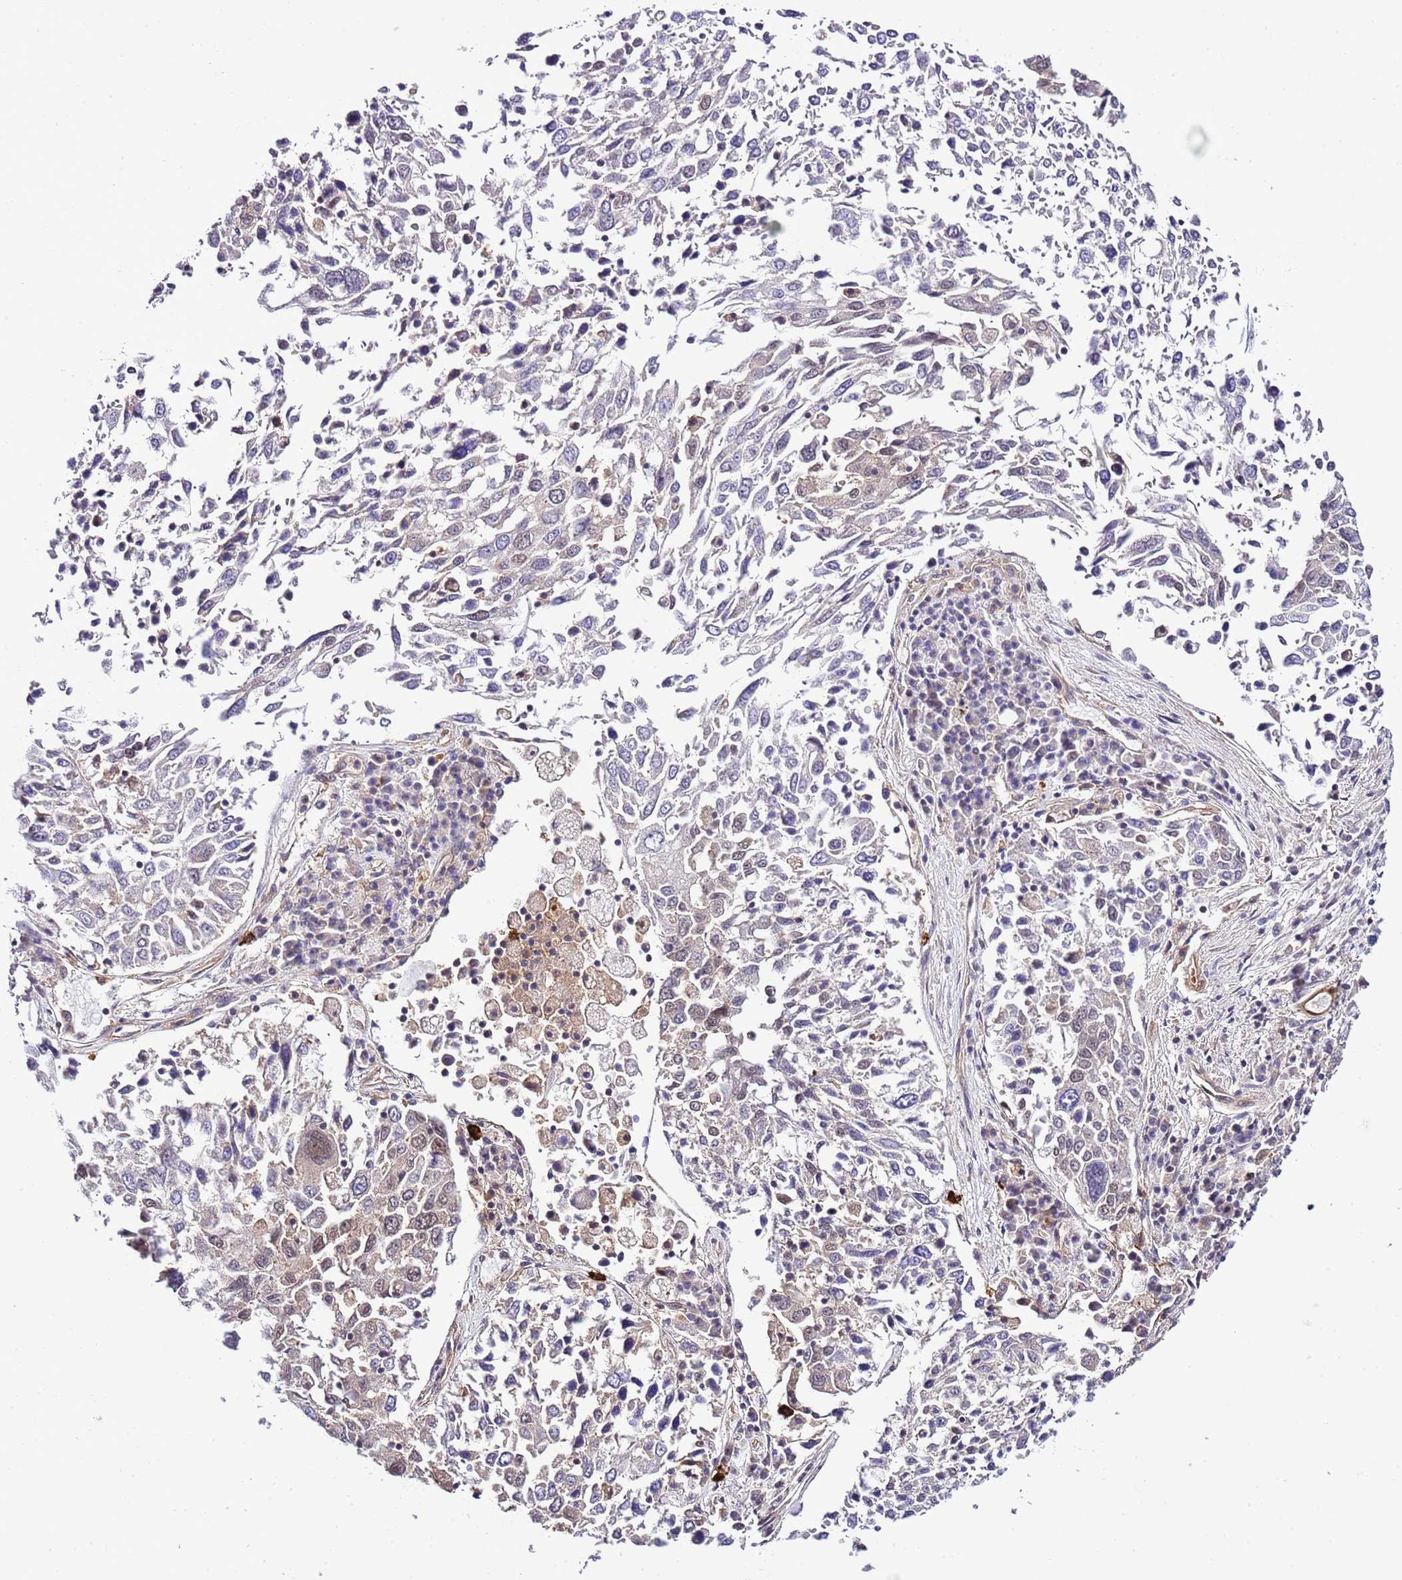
{"staining": {"intensity": "negative", "quantity": "none", "location": "none"}, "tissue": "lung cancer", "cell_type": "Tumor cells", "image_type": "cancer", "snomed": [{"axis": "morphology", "description": "Squamous cell carcinoma, NOS"}, {"axis": "topography", "description": "Lung"}], "caption": "A high-resolution photomicrograph shows immunohistochemistry staining of lung cancer (squamous cell carcinoma), which displays no significant expression in tumor cells.", "gene": "DONSON", "patient": {"sex": "male", "age": 65}}